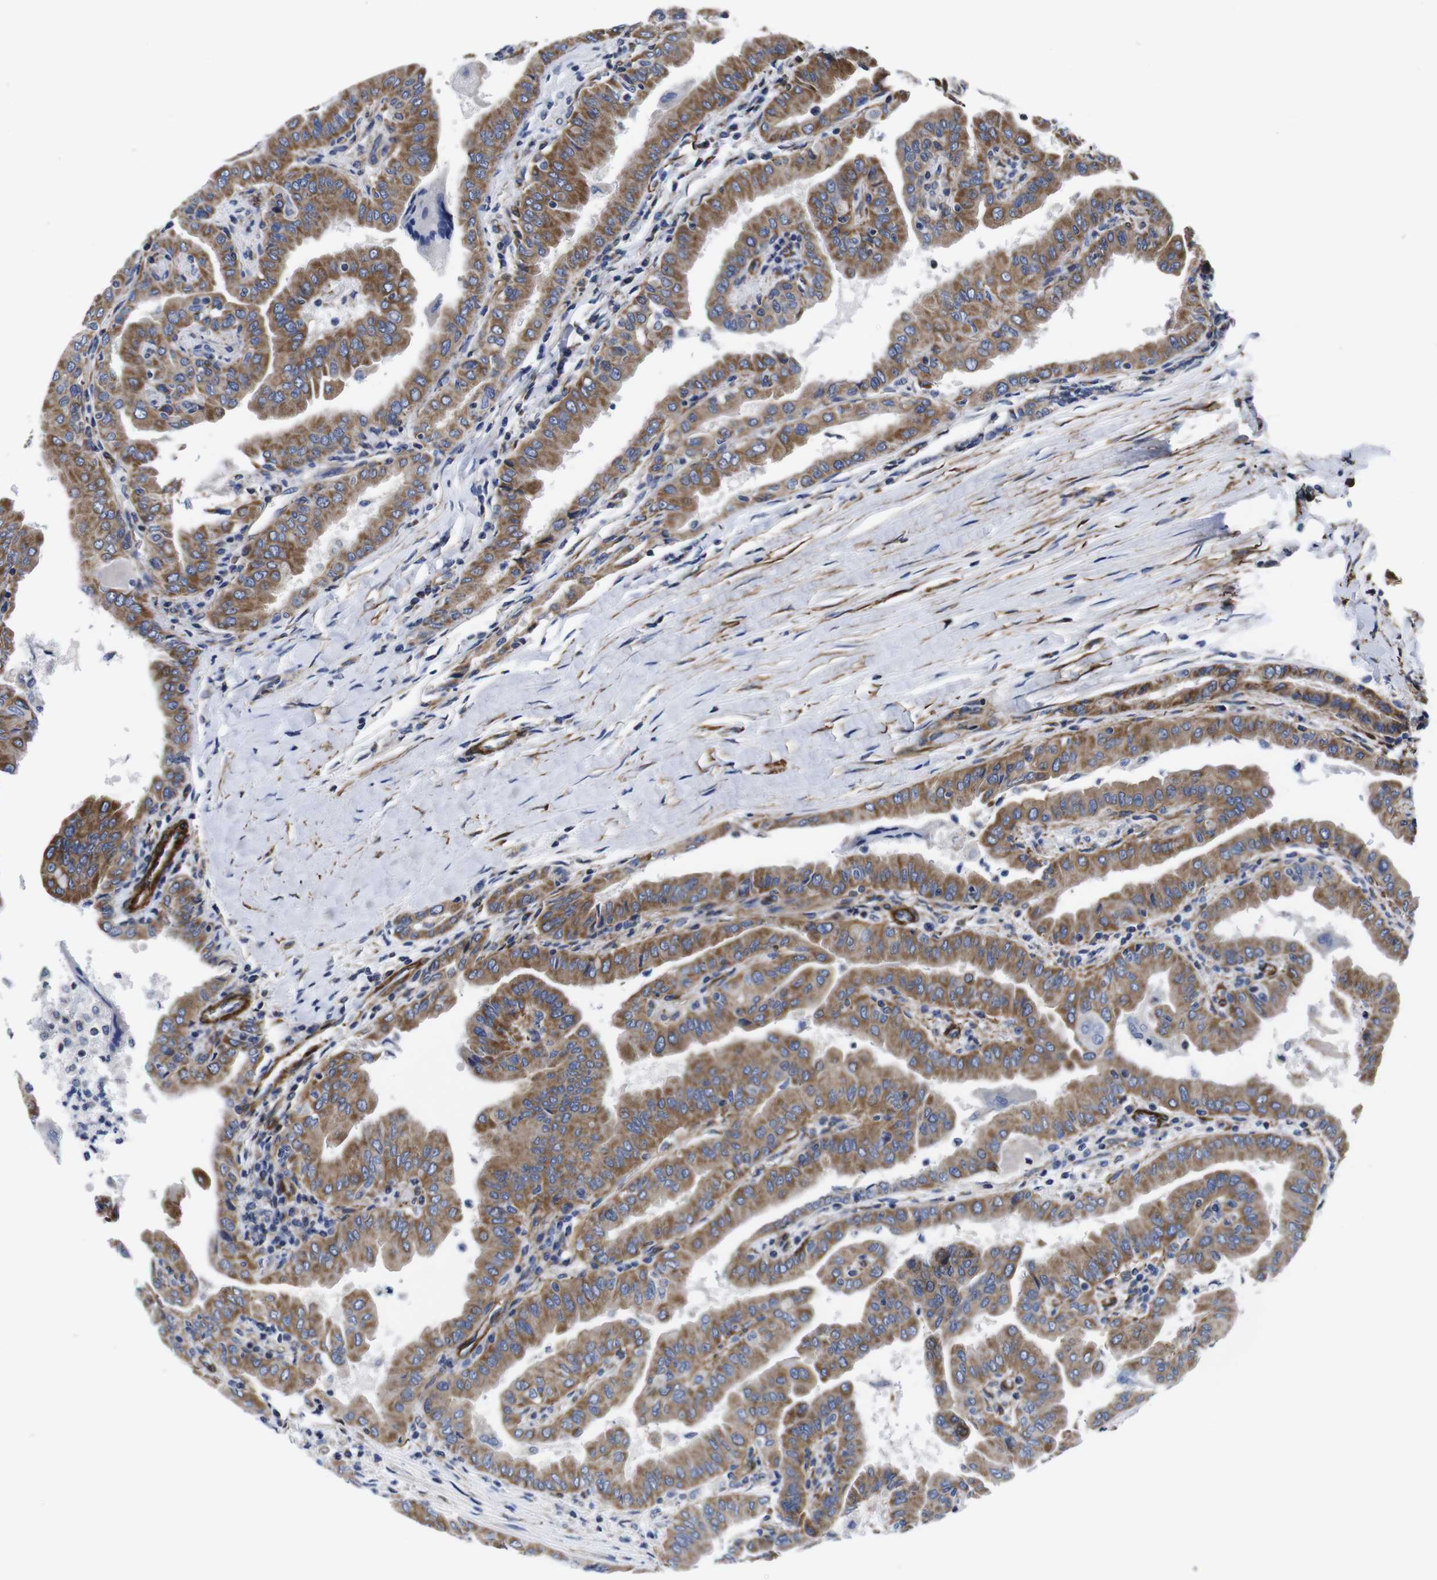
{"staining": {"intensity": "moderate", "quantity": ">75%", "location": "cytoplasmic/membranous"}, "tissue": "thyroid cancer", "cell_type": "Tumor cells", "image_type": "cancer", "snomed": [{"axis": "morphology", "description": "Papillary adenocarcinoma, NOS"}, {"axis": "topography", "description": "Thyroid gland"}], "caption": "A photomicrograph of thyroid cancer (papillary adenocarcinoma) stained for a protein exhibits moderate cytoplasmic/membranous brown staining in tumor cells.", "gene": "WNT10A", "patient": {"sex": "male", "age": 33}}